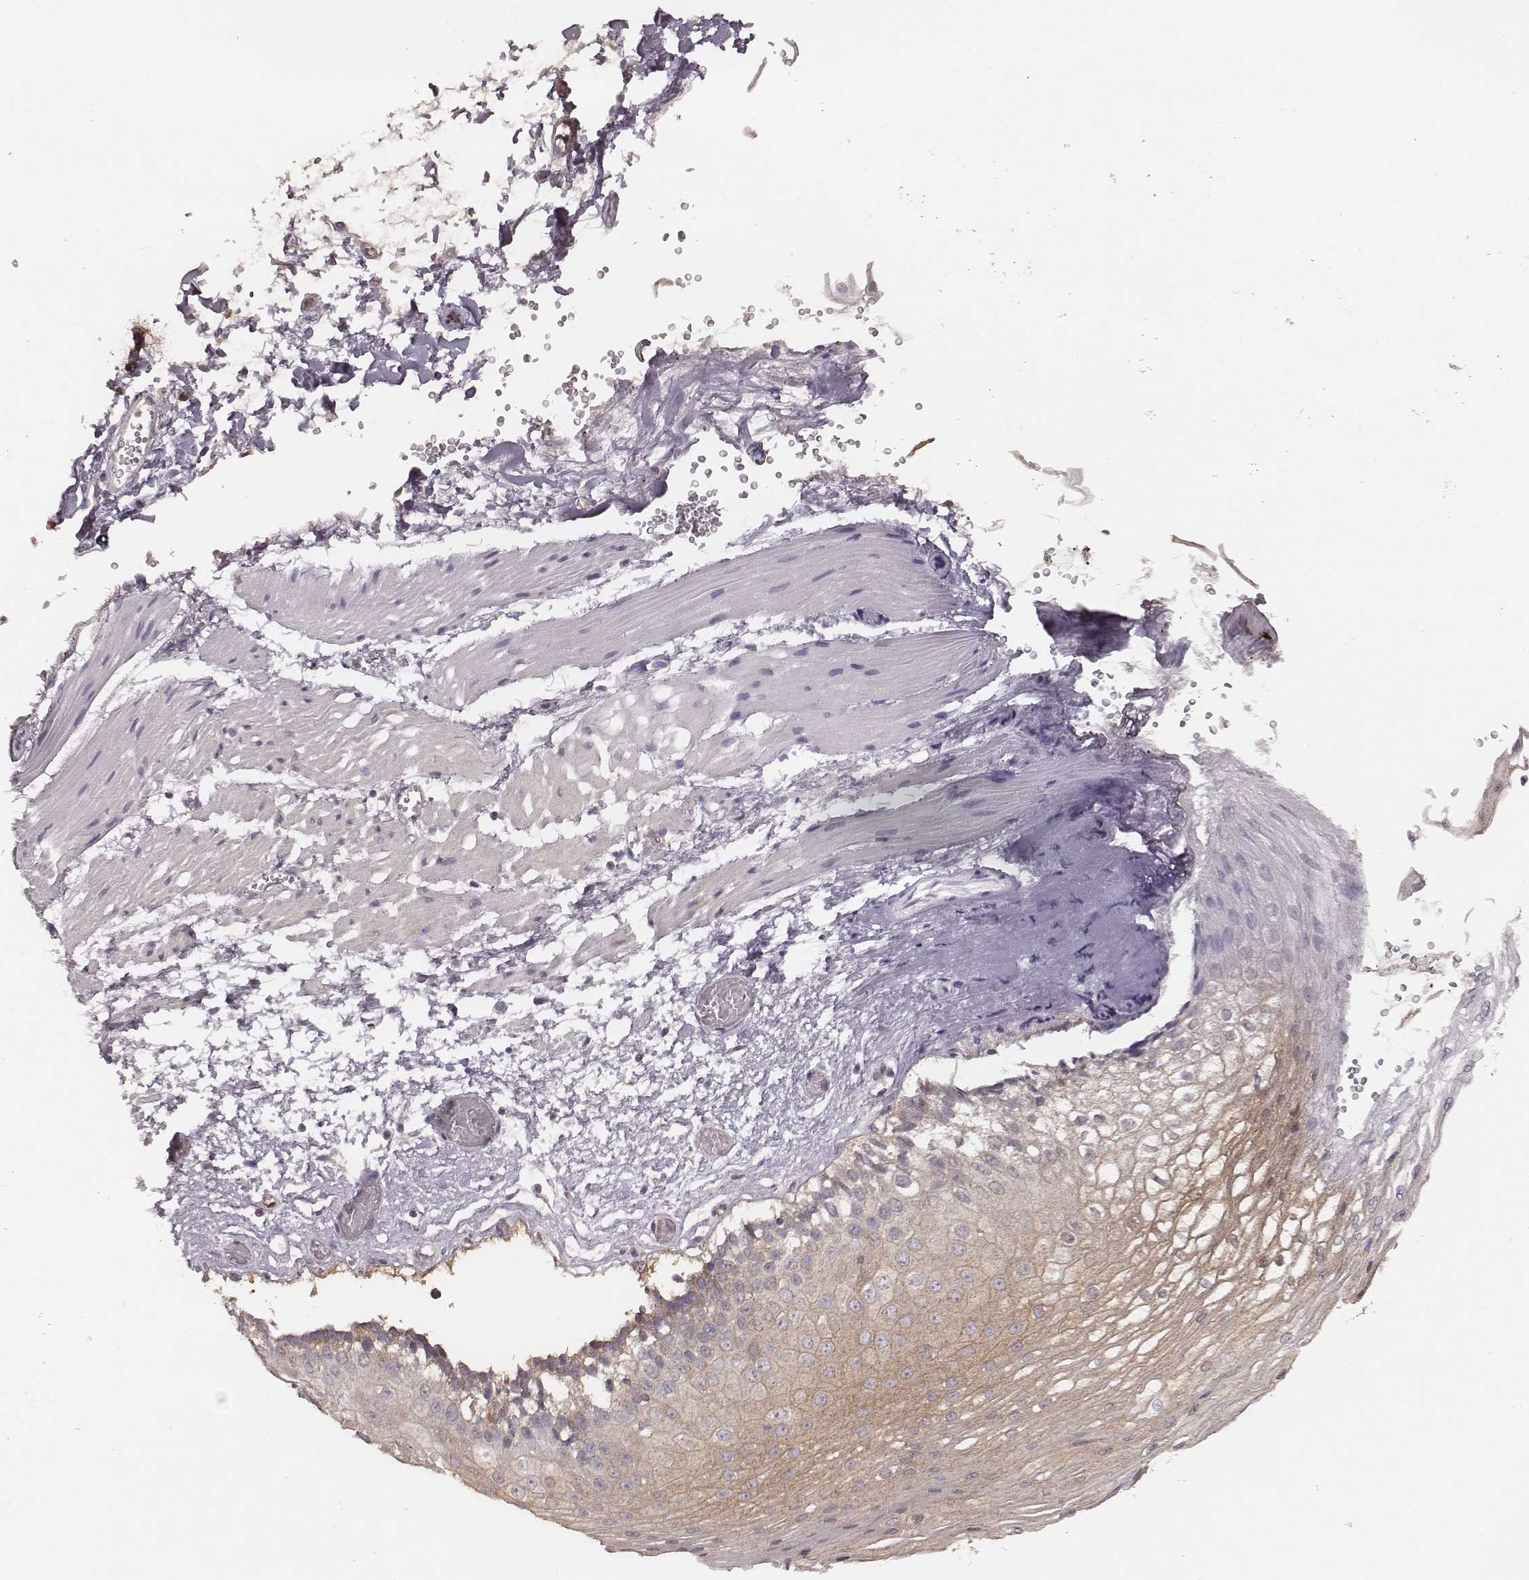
{"staining": {"intensity": "moderate", "quantity": "25%-75%", "location": "cytoplasmic/membranous"}, "tissue": "esophagus", "cell_type": "Squamous epithelial cells", "image_type": "normal", "snomed": [{"axis": "morphology", "description": "Normal tissue, NOS"}, {"axis": "topography", "description": "Esophagus"}], "caption": "A medium amount of moderate cytoplasmic/membranous staining is identified in about 25%-75% of squamous epithelial cells in benign esophagus.", "gene": "CARS1", "patient": {"sex": "female", "age": 62}}